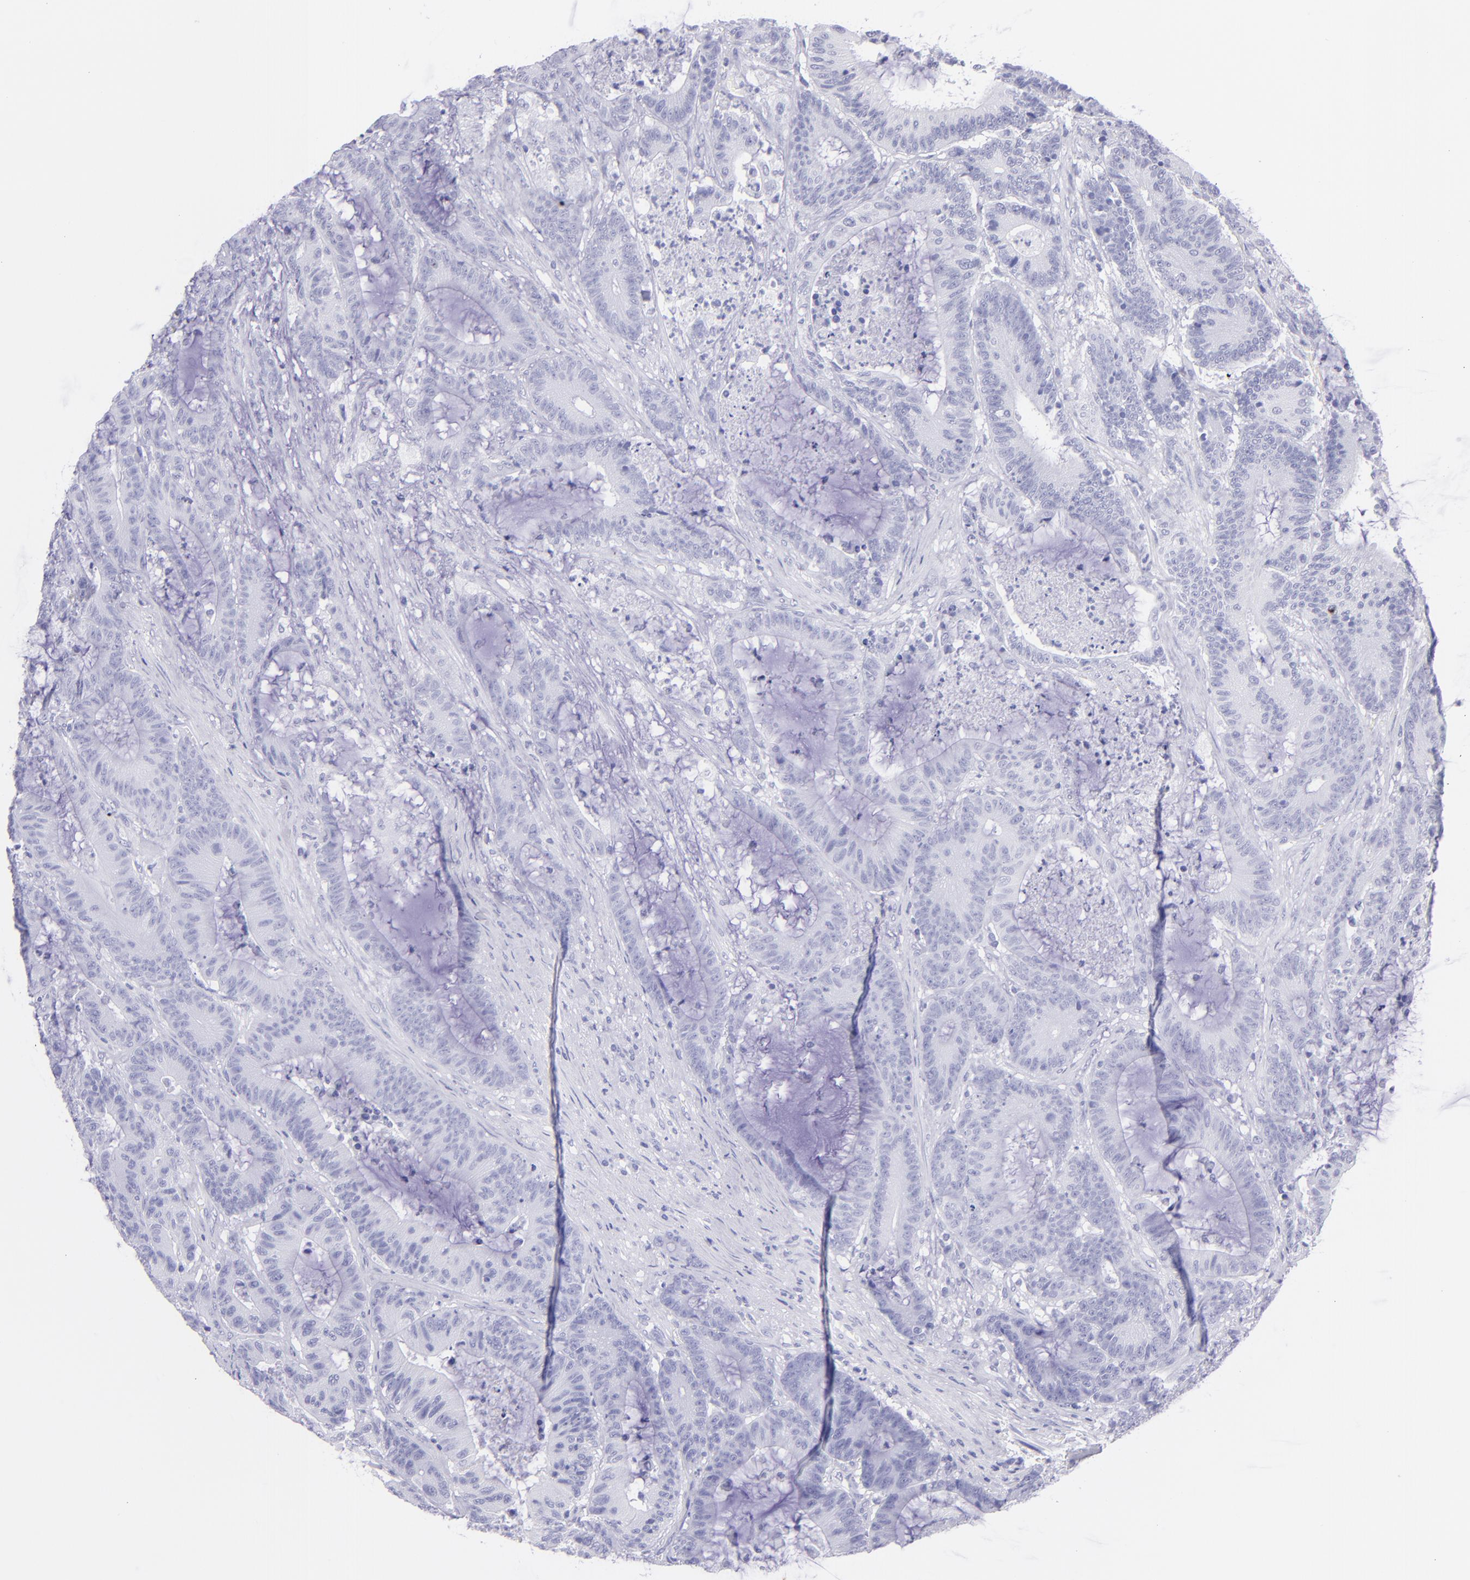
{"staining": {"intensity": "negative", "quantity": "none", "location": "none"}, "tissue": "colorectal cancer", "cell_type": "Tumor cells", "image_type": "cancer", "snomed": [{"axis": "morphology", "description": "Adenocarcinoma, NOS"}, {"axis": "topography", "description": "Colon"}], "caption": "Immunohistochemistry (IHC) micrograph of neoplastic tissue: human colorectal cancer (adenocarcinoma) stained with DAB (3,3'-diaminobenzidine) reveals no significant protein positivity in tumor cells.", "gene": "PIP", "patient": {"sex": "female", "age": 84}}